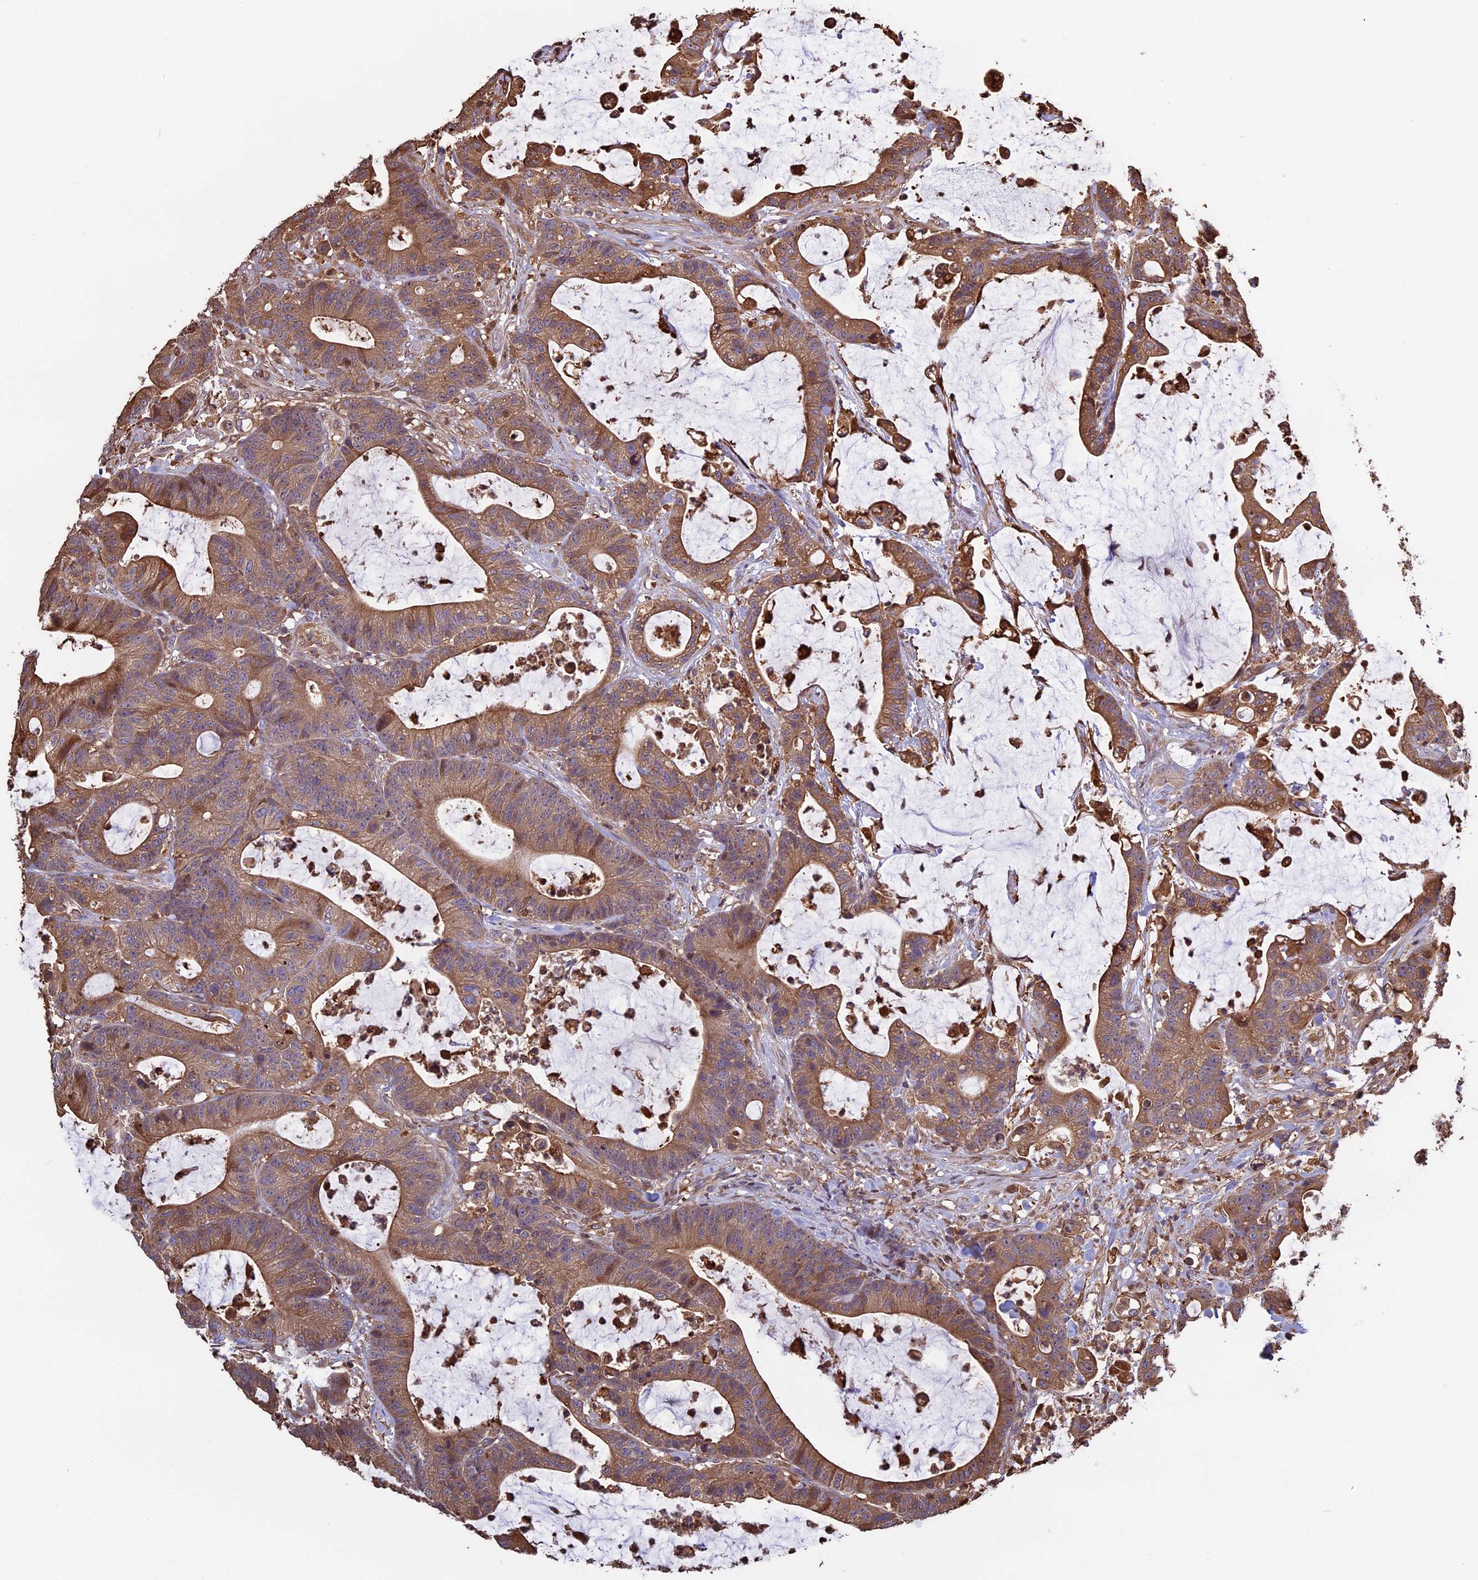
{"staining": {"intensity": "moderate", "quantity": ">75%", "location": "cytoplasmic/membranous"}, "tissue": "colorectal cancer", "cell_type": "Tumor cells", "image_type": "cancer", "snomed": [{"axis": "morphology", "description": "Adenocarcinoma, NOS"}, {"axis": "topography", "description": "Colon"}], "caption": "Colorectal cancer (adenocarcinoma) stained with DAB immunohistochemistry demonstrates medium levels of moderate cytoplasmic/membranous expression in about >75% of tumor cells. (IHC, brightfield microscopy, high magnification).", "gene": "VWA3A", "patient": {"sex": "female", "age": 84}}